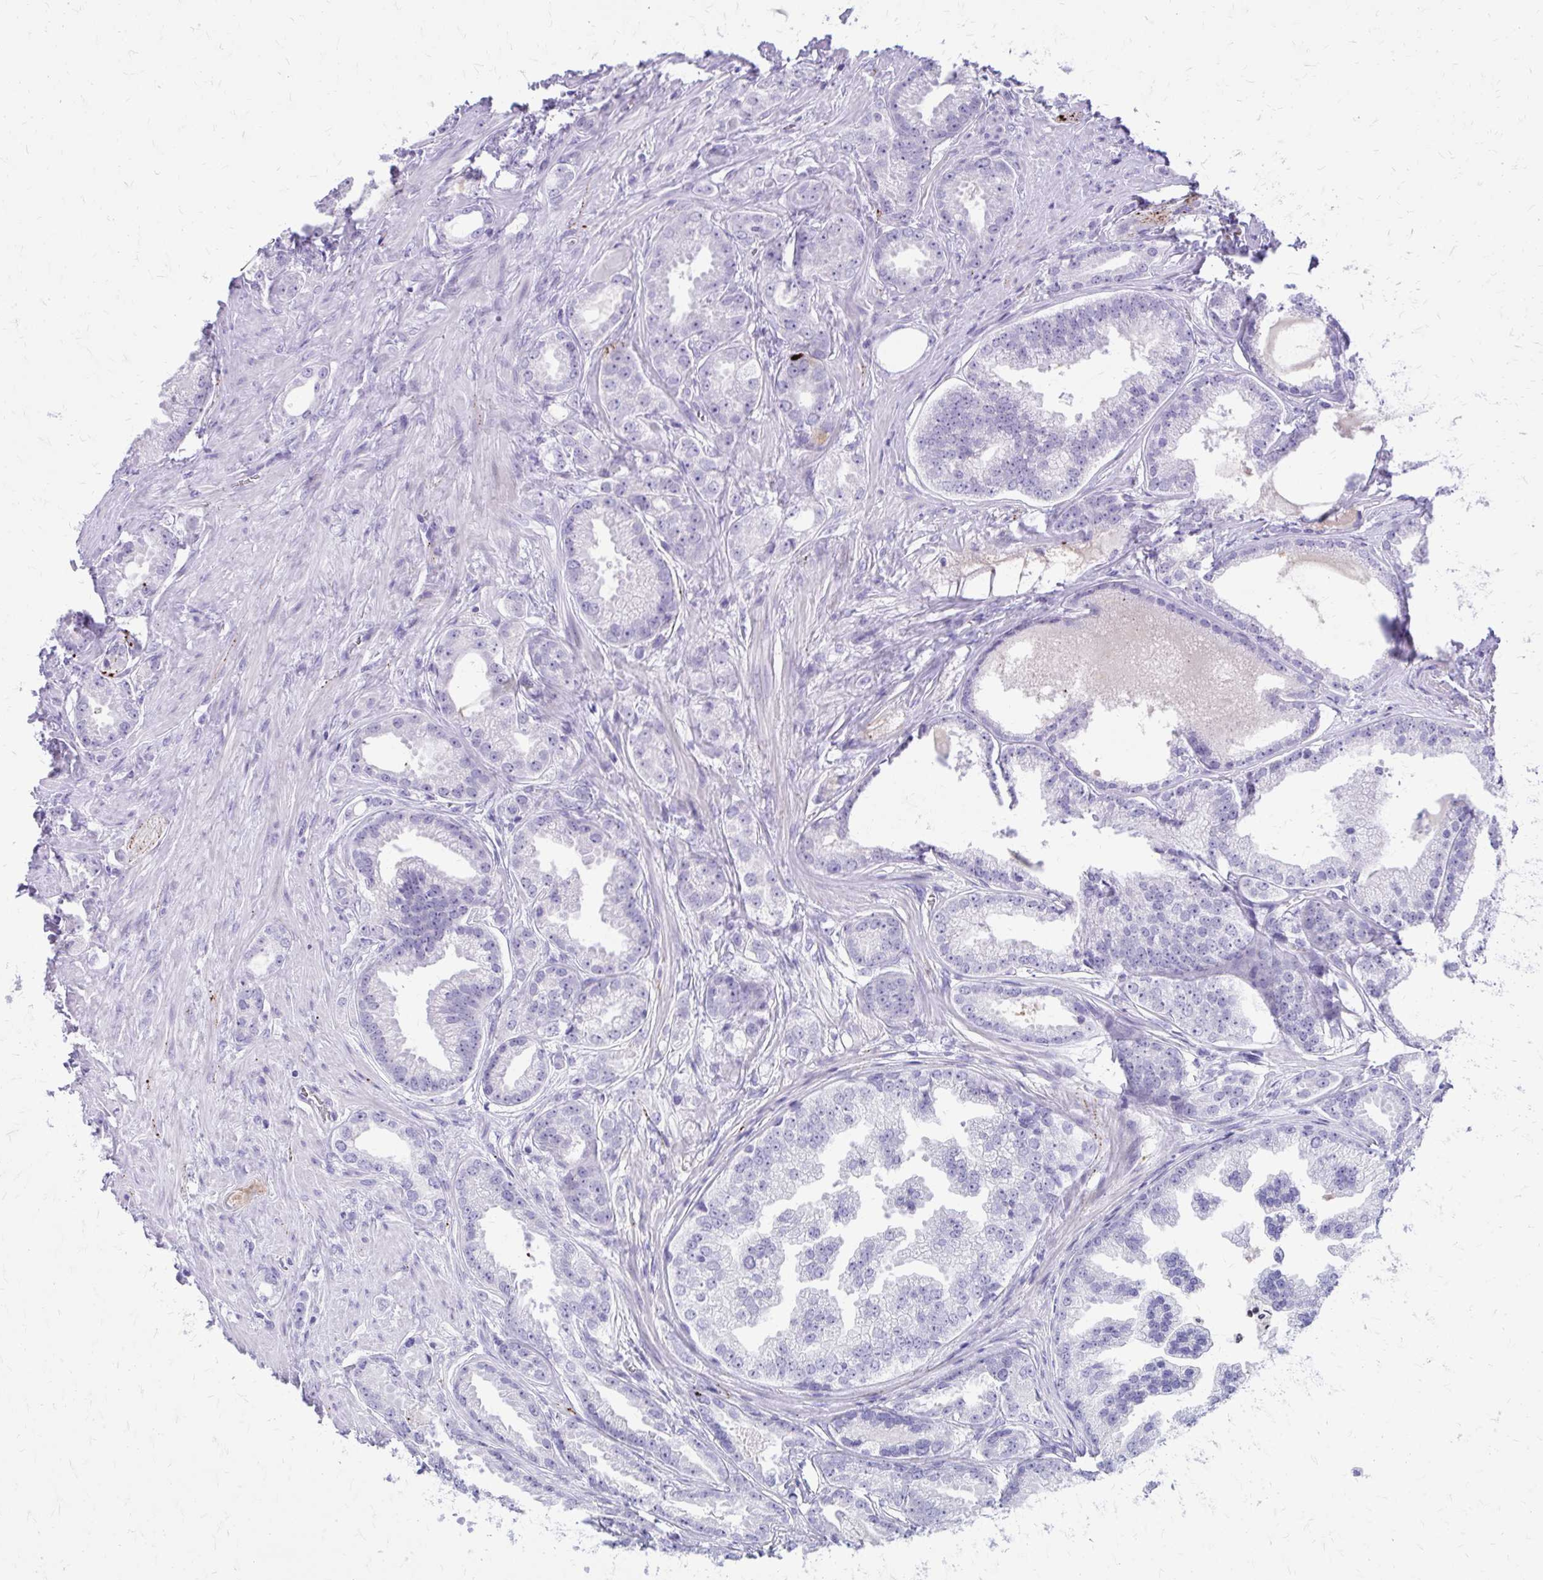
{"staining": {"intensity": "negative", "quantity": "none", "location": "none"}, "tissue": "prostate cancer", "cell_type": "Tumor cells", "image_type": "cancer", "snomed": [{"axis": "morphology", "description": "Adenocarcinoma, Low grade"}, {"axis": "topography", "description": "Prostate"}], "caption": "Immunohistochemical staining of prostate cancer (adenocarcinoma (low-grade)) exhibits no significant positivity in tumor cells.", "gene": "LCN15", "patient": {"sex": "male", "age": 65}}